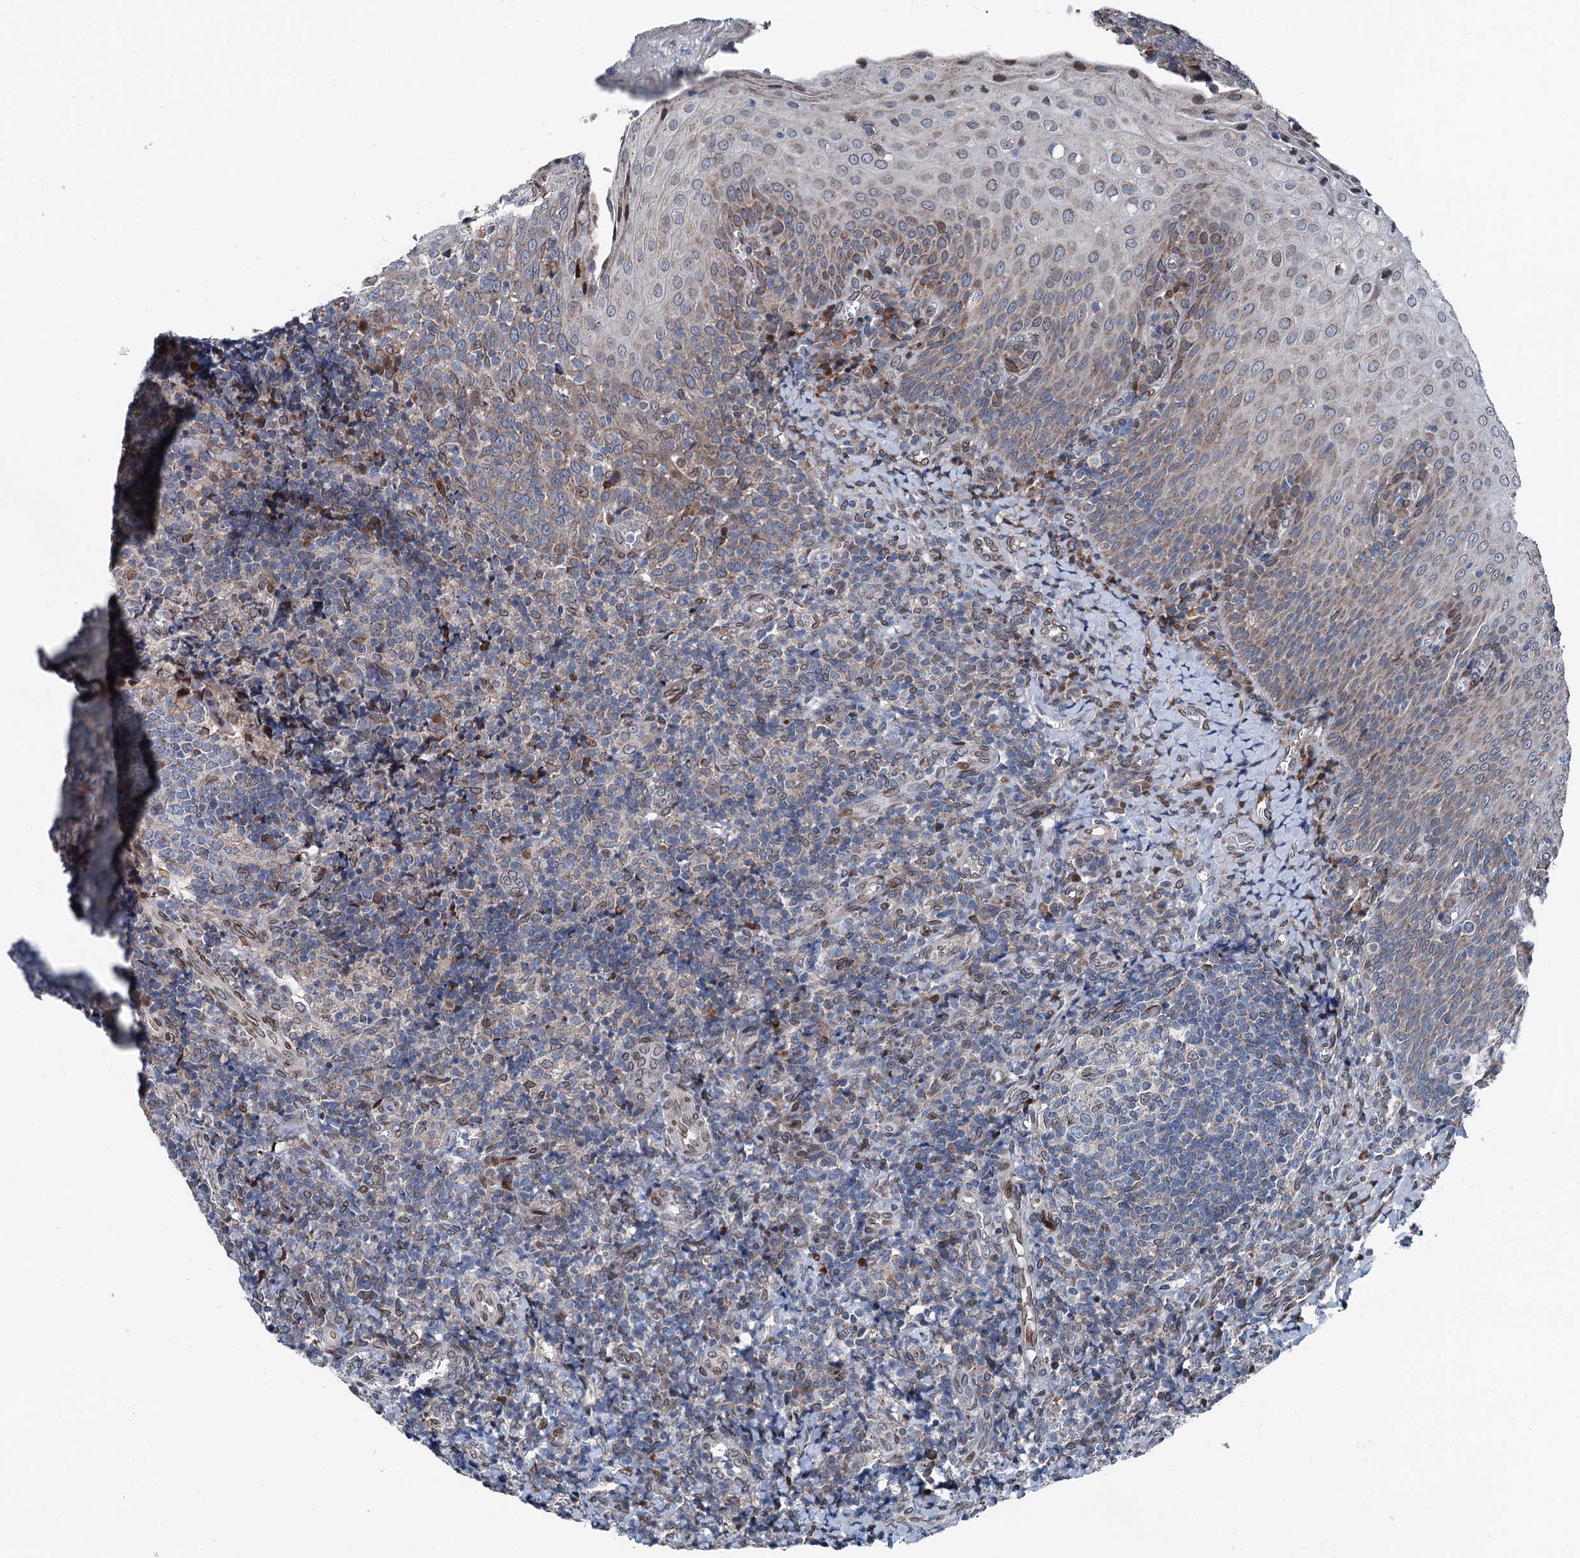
{"staining": {"intensity": "weak", "quantity": "<25%", "location": "cytoplasmic/membranous"}, "tissue": "tonsil", "cell_type": "Germinal center cells", "image_type": "normal", "snomed": [{"axis": "morphology", "description": "Normal tissue, NOS"}, {"axis": "topography", "description": "Tonsil"}], "caption": "A high-resolution photomicrograph shows IHC staining of unremarkable tonsil, which reveals no significant expression in germinal center cells.", "gene": "MRPL14", "patient": {"sex": "female", "age": 19}}